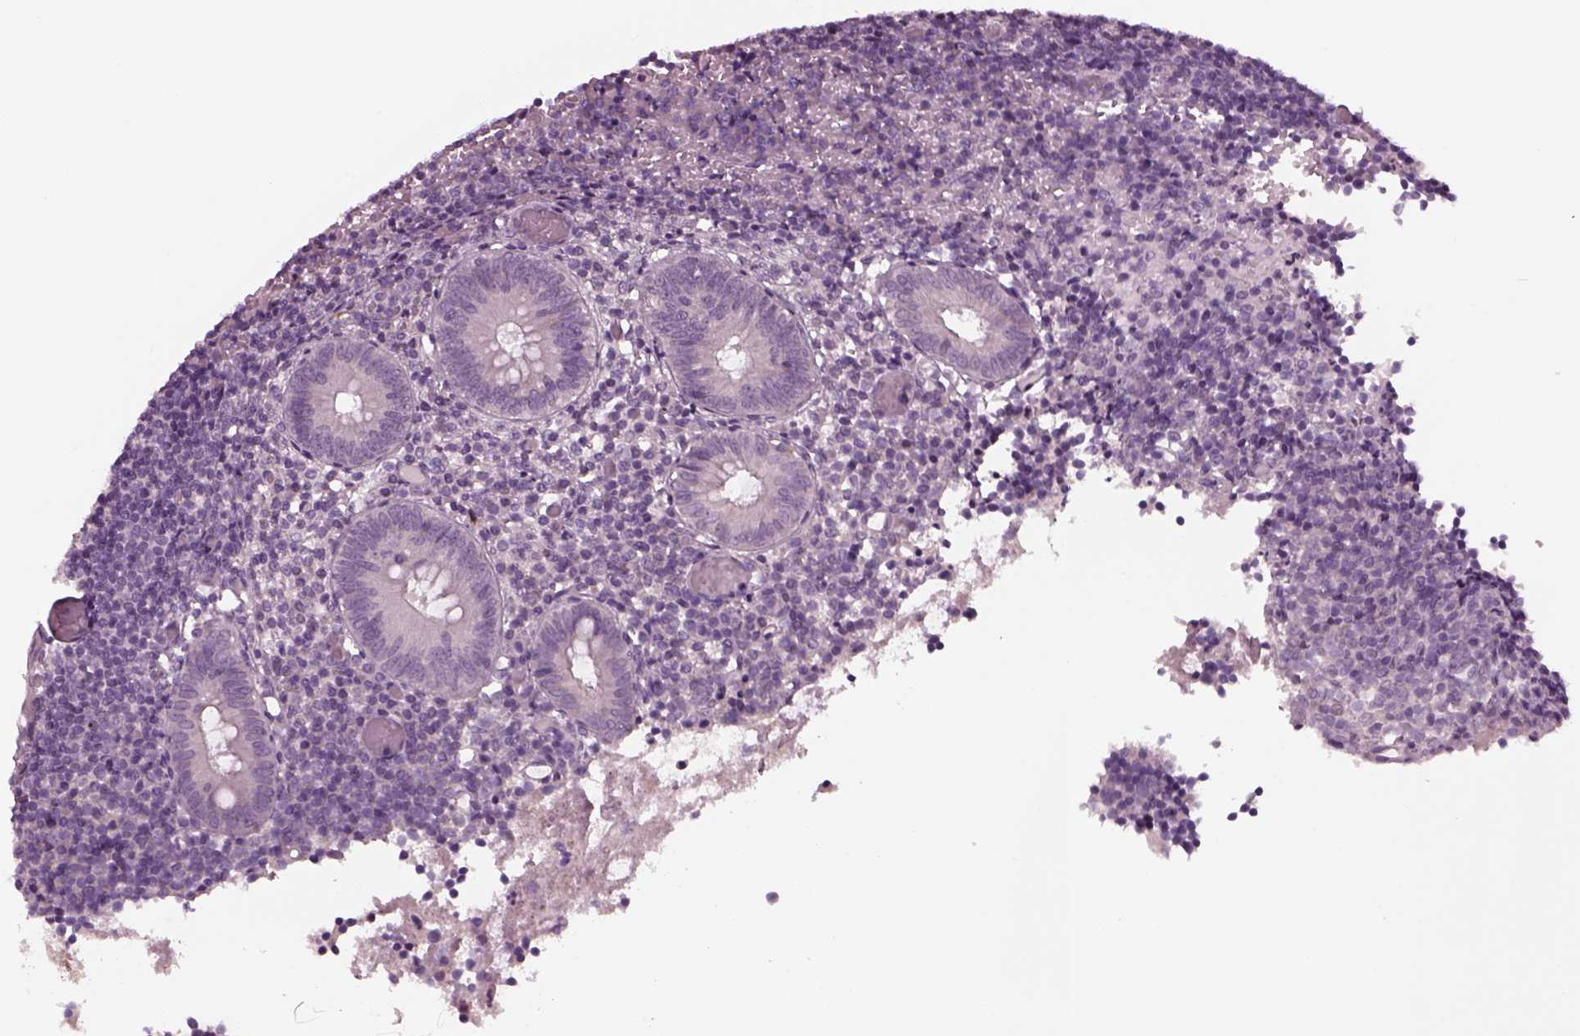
{"staining": {"intensity": "negative", "quantity": "none", "location": "none"}, "tissue": "appendix", "cell_type": "Glandular cells", "image_type": "normal", "snomed": [{"axis": "morphology", "description": "Normal tissue, NOS"}, {"axis": "topography", "description": "Appendix"}], "caption": "Immunohistochemistry (IHC) histopathology image of unremarkable human appendix stained for a protein (brown), which shows no expression in glandular cells. (Stains: DAB IHC with hematoxylin counter stain, Microscopy: brightfield microscopy at high magnification).", "gene": "CLCN4", "patient": {"sex": "female", "age": 32}}